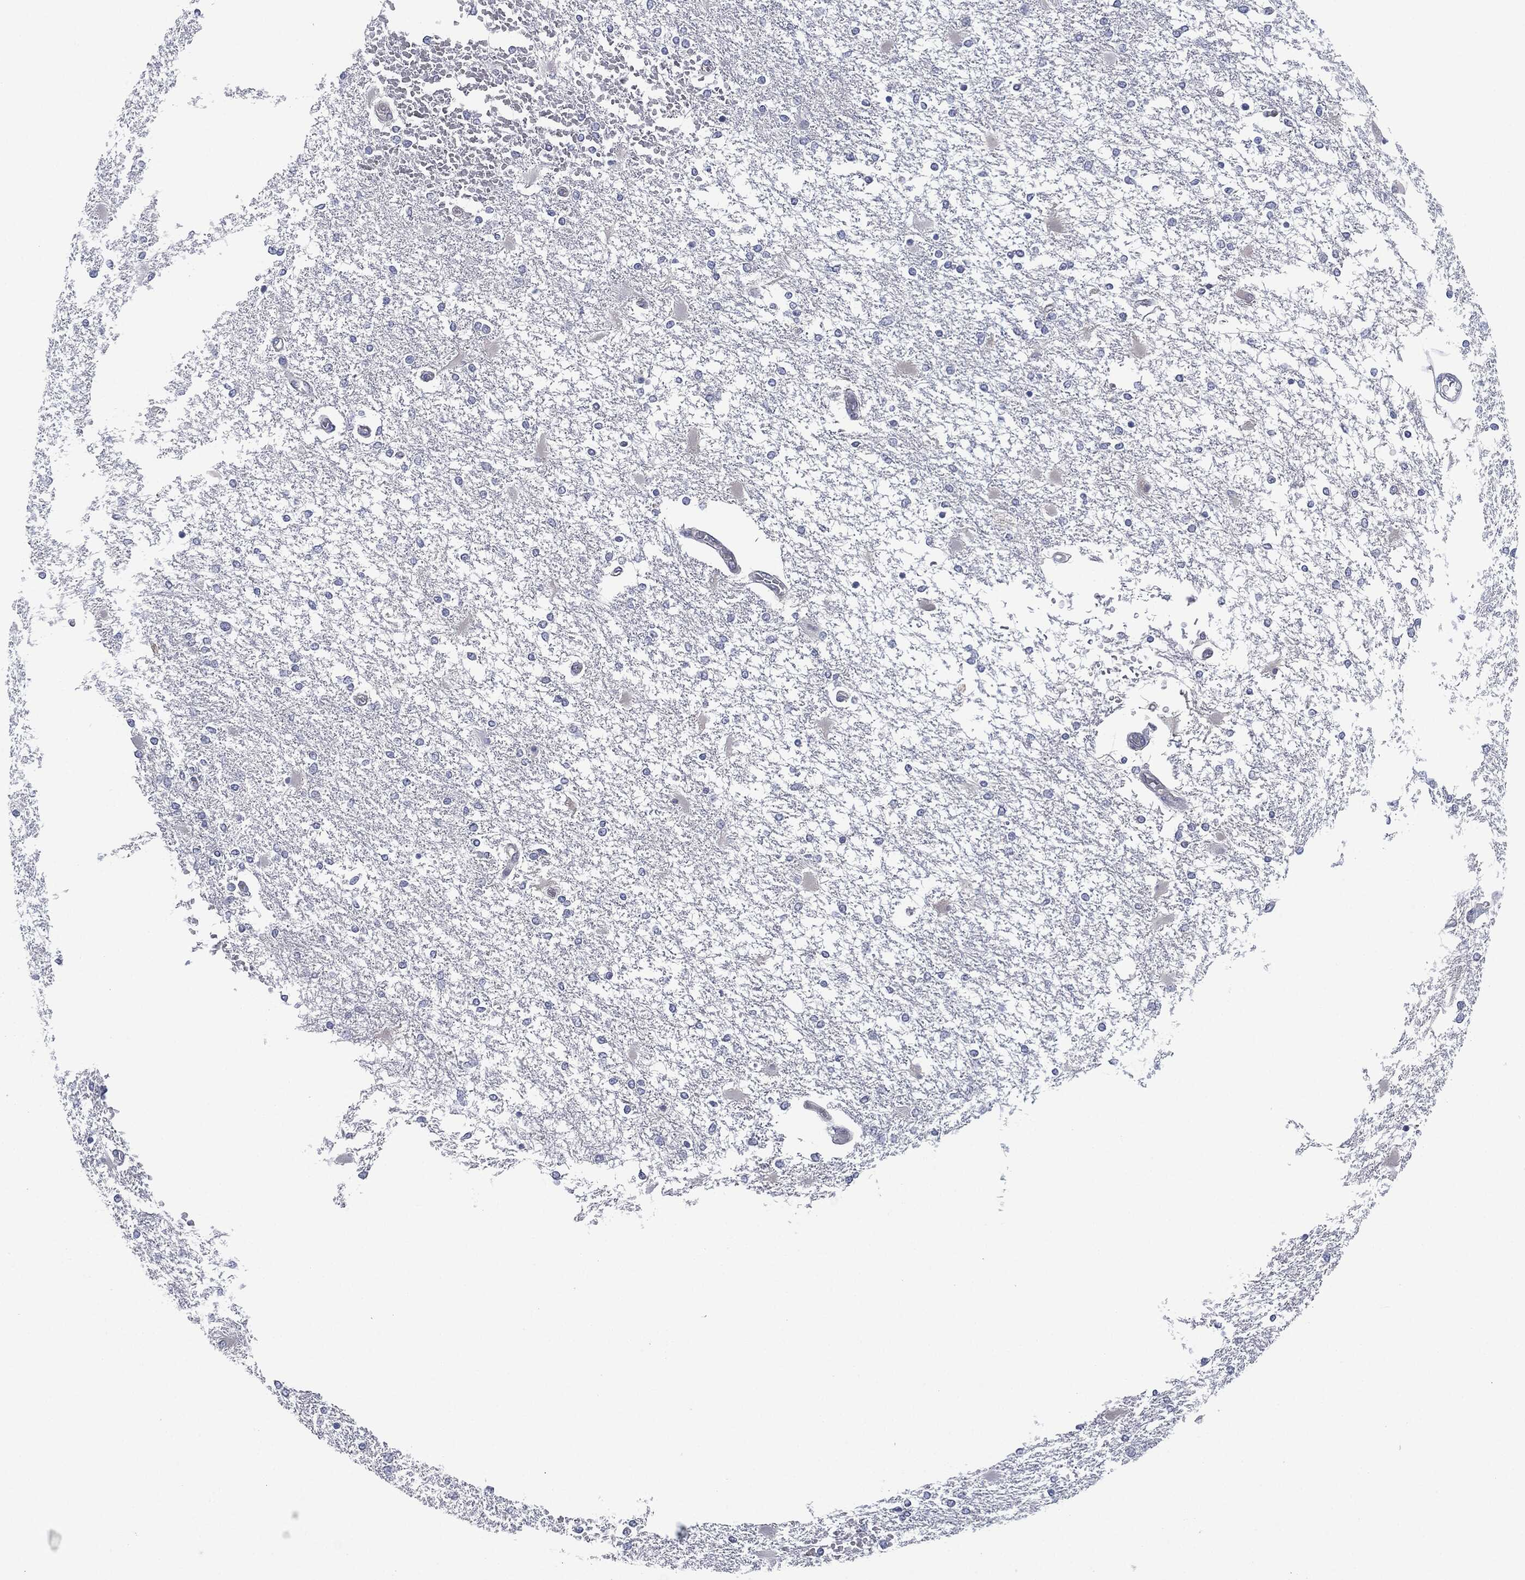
{"staining": {"intensity": "negative", "quantity": "none", "location": "none"}, "tissue": "glioma", "cell_type": "Tumor cells", "image_type": "cancer", "snomed": [{"axis": "morphology", "description": "Glioma, malignant, High grade"}, {"axis": "topography", "description": "Cerebral cortex"}], "caption": "High power microscopy photomicrograph of an immunohistochemistry micrograph of glioma, revealing no significant staining in tumor cells. Nuclei are stained in blue.", "gene": "SHROOM2", "patient": {"sex": "male", "age": 79}}